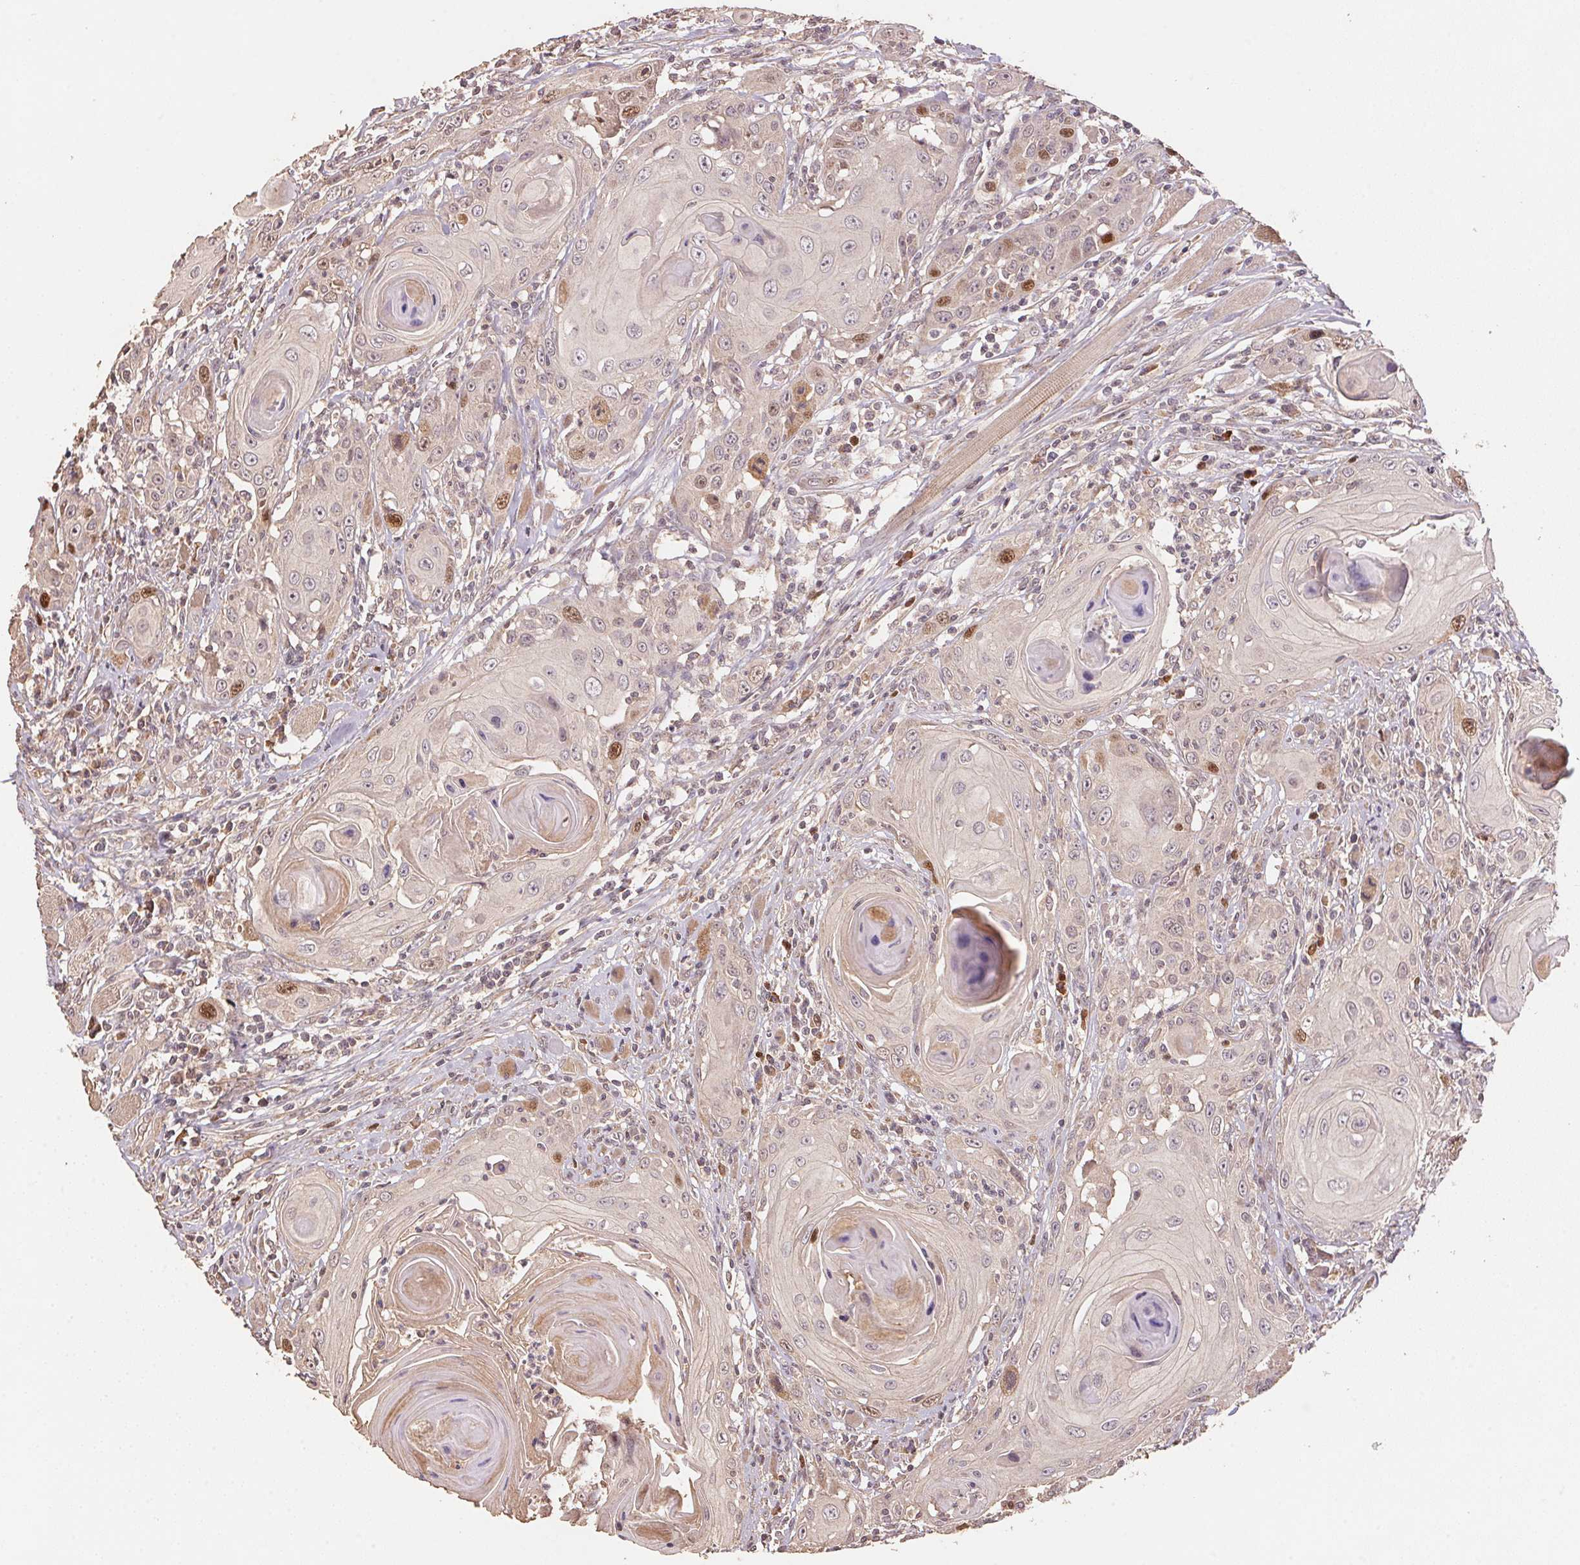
{"staining": {"intensity": "strong", "quantity": "<25%", "location": "nuclear"}, "tissue": "head and neck cancer", "cell_type": "Tumor cells", "image_type": "cancer", "snomed": [{"axis": "morphology", "description": "Squamous cell carcinoma, NOS"}, {"axis": "topography", "description": "Head-Neck"}], "caption": "Head and neck squamous cell carcinoma stained with a brown dye exhibits strong nuclear positive positivity in about <25% of tumor cells.", "gene": "CENPF", "patient": {"sex": "female", "age": 80}}